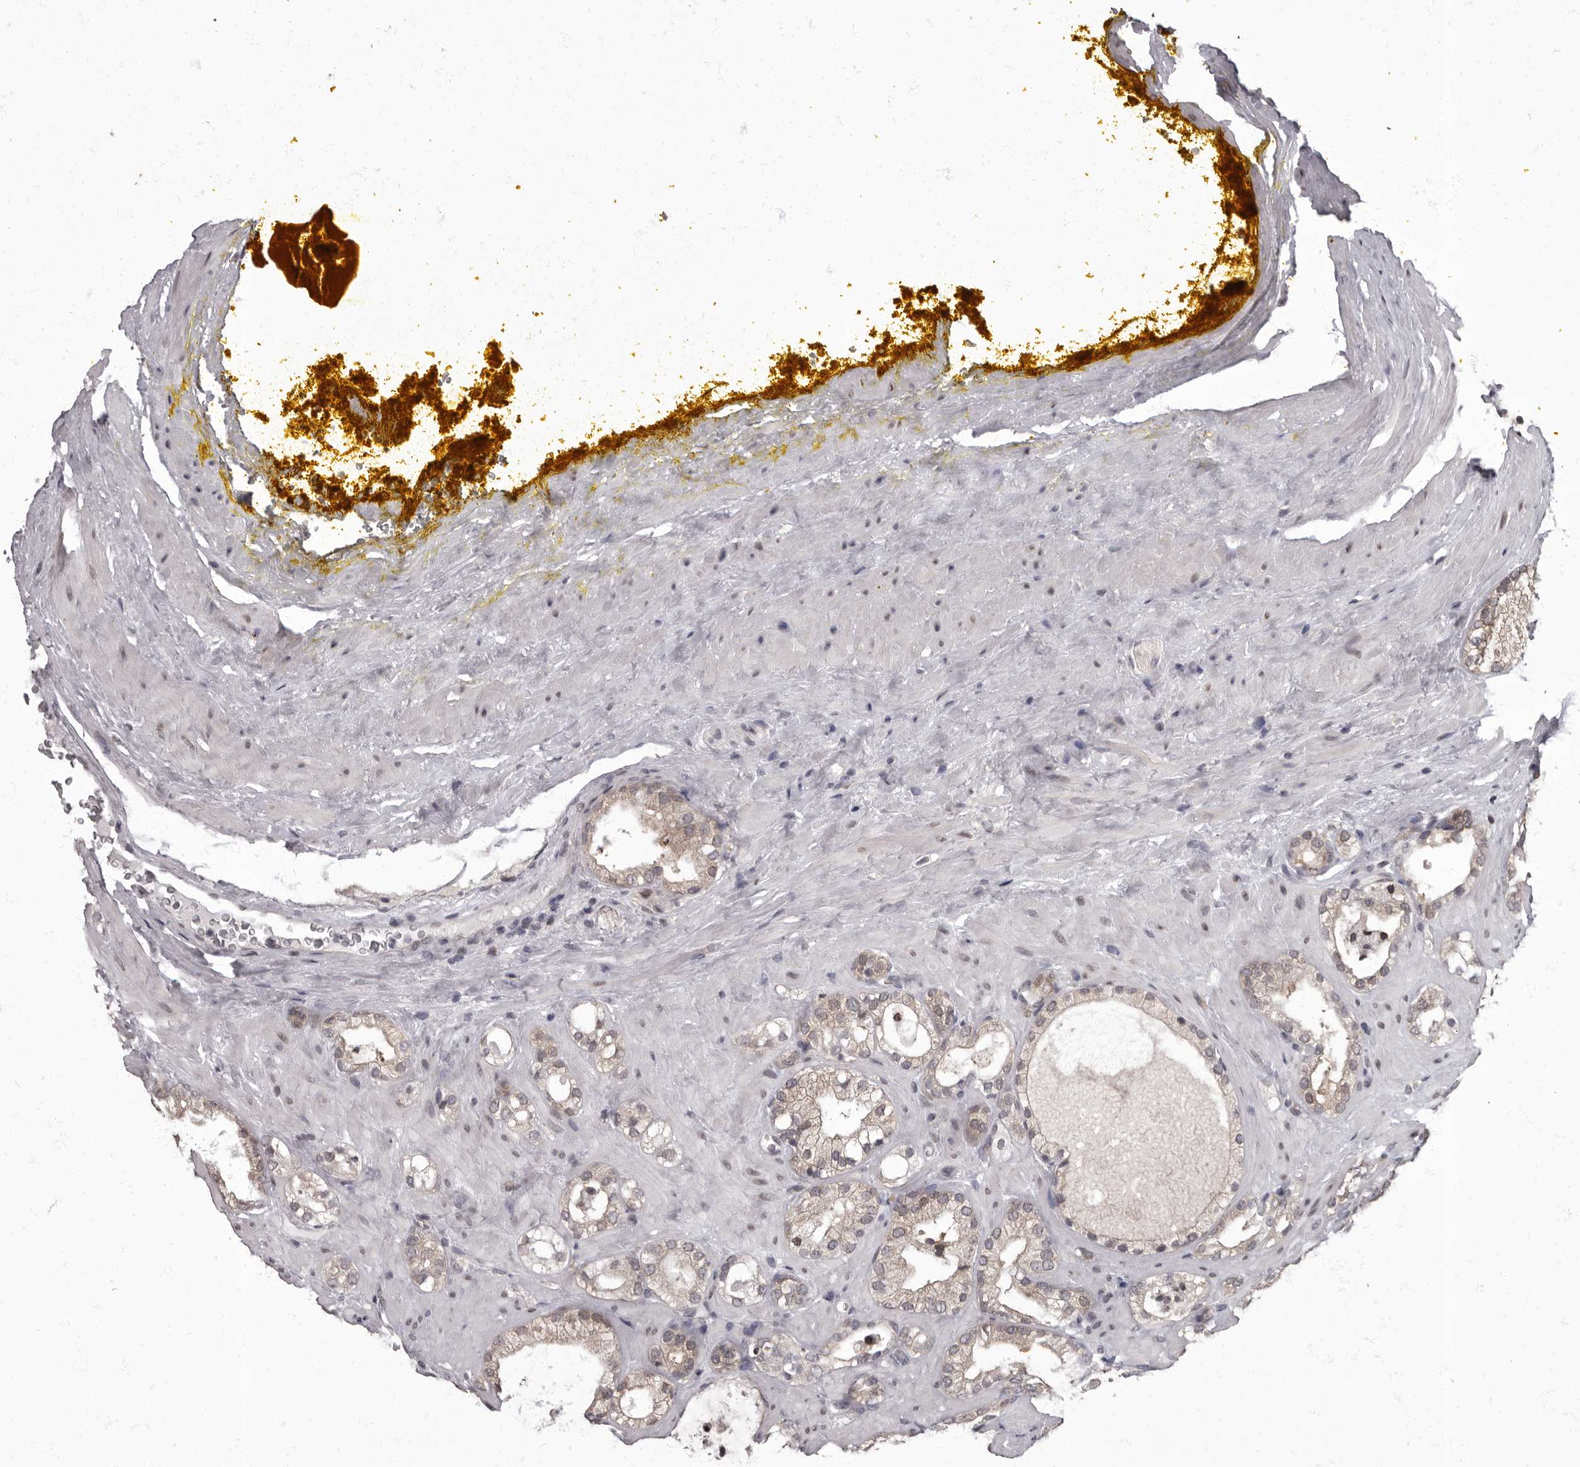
{"staining": {"intensity": "weak", "quantity": ">75%", "location": "nuclear"}, "tissue": "prostate cancer", "cell_type": "Tumor cells", "image_type": "cancer", "snomed": [{"axis": "morphology", "description": "Adenocarcinoma, High grade"}, {"axis": "topography", "description": "Prostate"}], "caption": "The photomicrograph shows staining of prostate adenocarcinoma (high-grade), revealing weak nuclear protein staining (brown color) within tumor cells.", "gene": "C1orf50", "patient": {"sex": "male", "age": 58}}